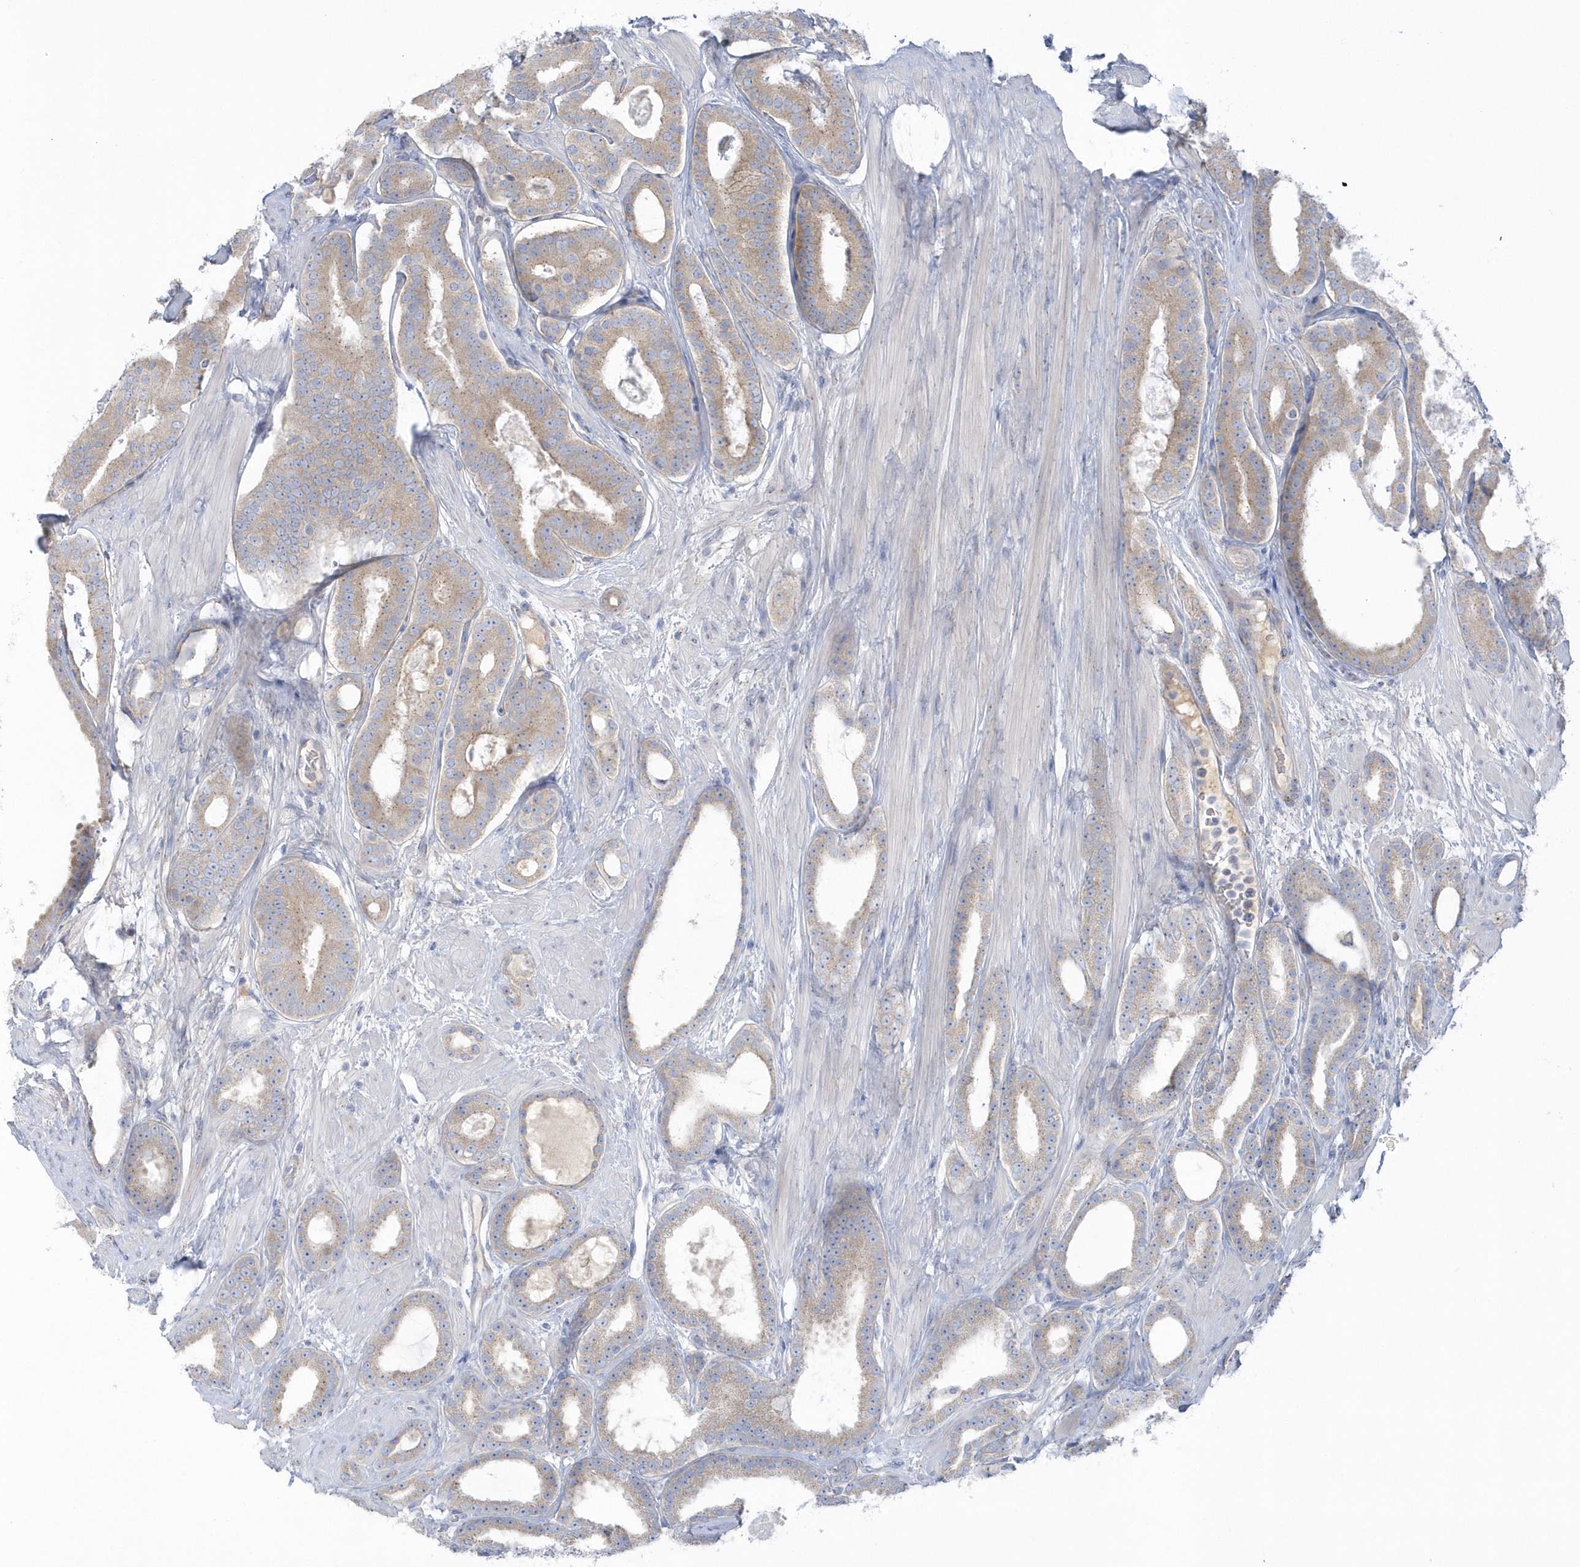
{"staining": {"intensity": "weak", "quantity": ">75%", "location": "cytoplasmic/membranous"}, "tissue": "prostate cancer", "cell_type": "Tumor cells", "image_type": "cancer", "snomed": [{"axis": "morphology", "description": "Adenocarcinoma, High grade"}, {"axis": "topography", "description": "Prostate"}], "caption": "Weak cytoplasmic/membranous staining for a protein is seen in about >75% of tumor cells of high-grade adenocarcinoma (prostate) using immunohistochemistry (IHC).", "gene": "SEMA3D", "patient": {"sex": "male", "age": 60}}